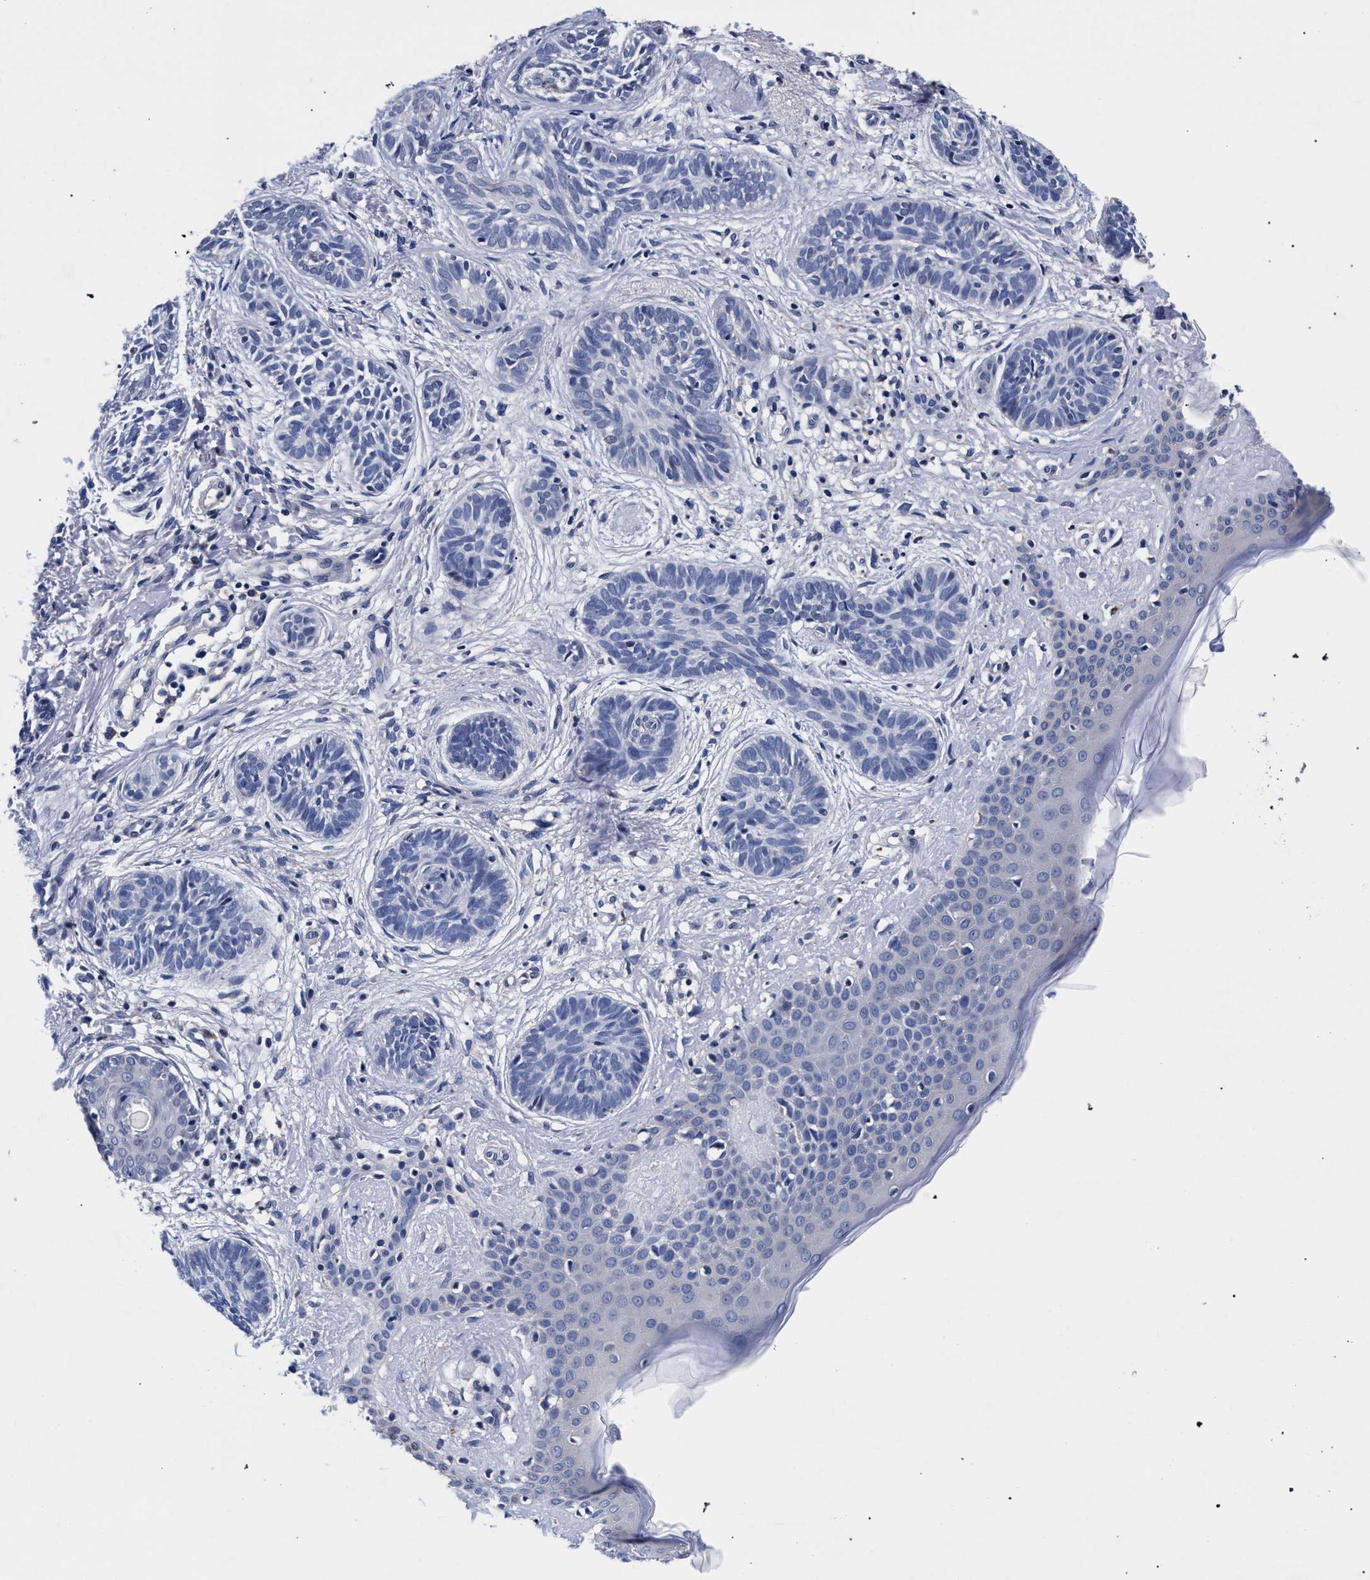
{"staining": {"intensity": "negative", "quantity": "none", "location": "none"}, "tissue": "skin cancer", "cell_type": "Tumor cells", "image_type": "cancer", "snomed": [{"axis": "morphology", "description": "Normal tissue, NOS"}, {"axis": "morphology", "description": "Basal cell carcinoma"}, {"axis": "topography", "description": "Skin"}], "caption": "Immunohistochemistry micrograph of neoplastic tissue: human skin cancer stained with DAB reveals no significant protein expression in tumor cells.", "gene": "CFAP95", "patient": {"sex": "male", "age": 63}}